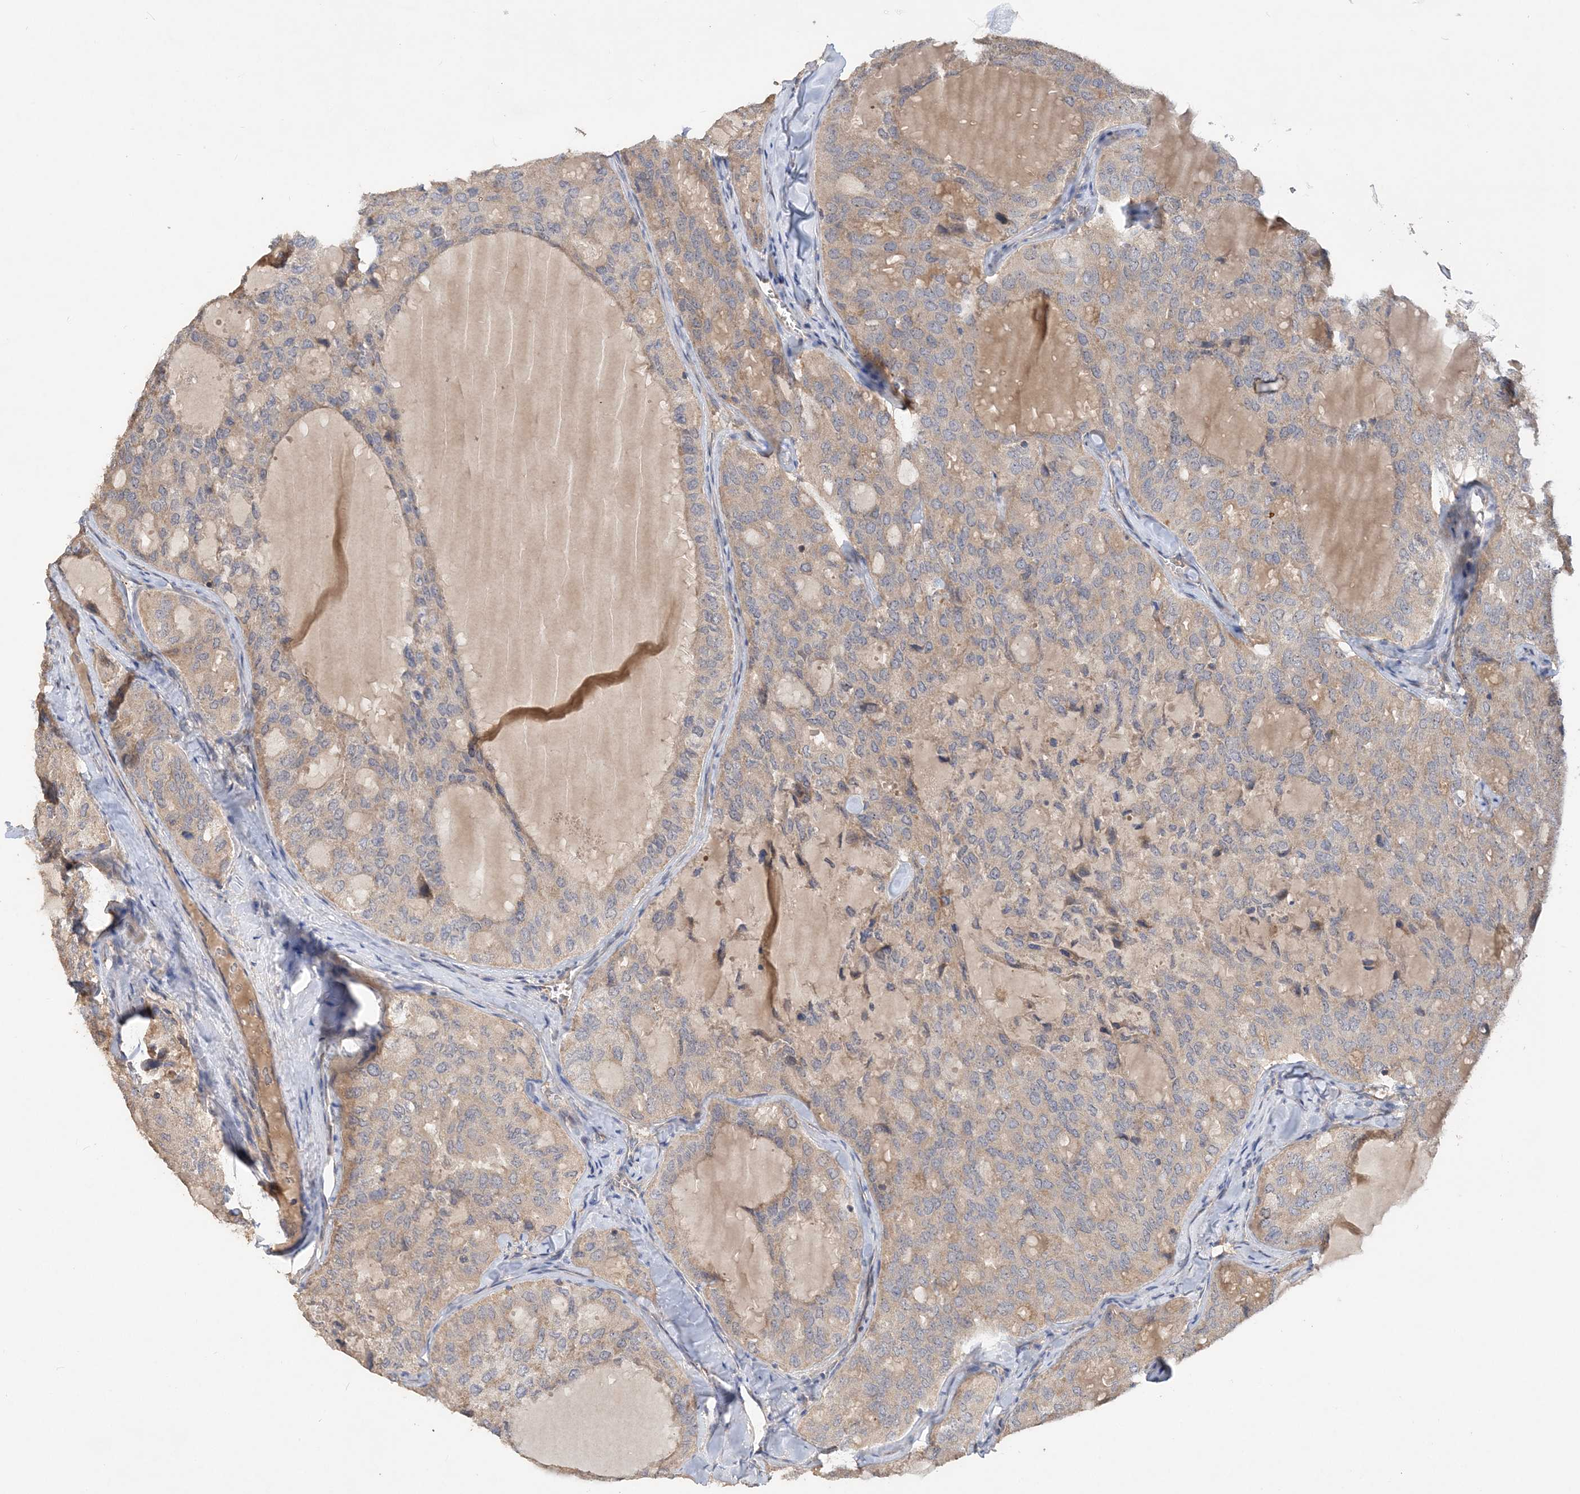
{"staining": {"intensity": "weak", "quantity": "25%-75%", "location": "cytoplasmic/membranous"}, "tissue": "thyroid cancer", "cell_type": "Tumor cells", "image_type": "cancer", "snomed": [{"axis": "morphology", "description": "Follicular adenoma carcinoma, NOS"}, {"axis": "topography", "description": "Thyroid gland"}], "caption": "This is a micrograph of immunohistochemistry staining of thyroid follicular adenoma carcinoma, which shows weak positivity in the cytoplasmic/membranous of tumor cells.", "gene": "GRINA", "patient": {"sex": "male", "age": 75}}